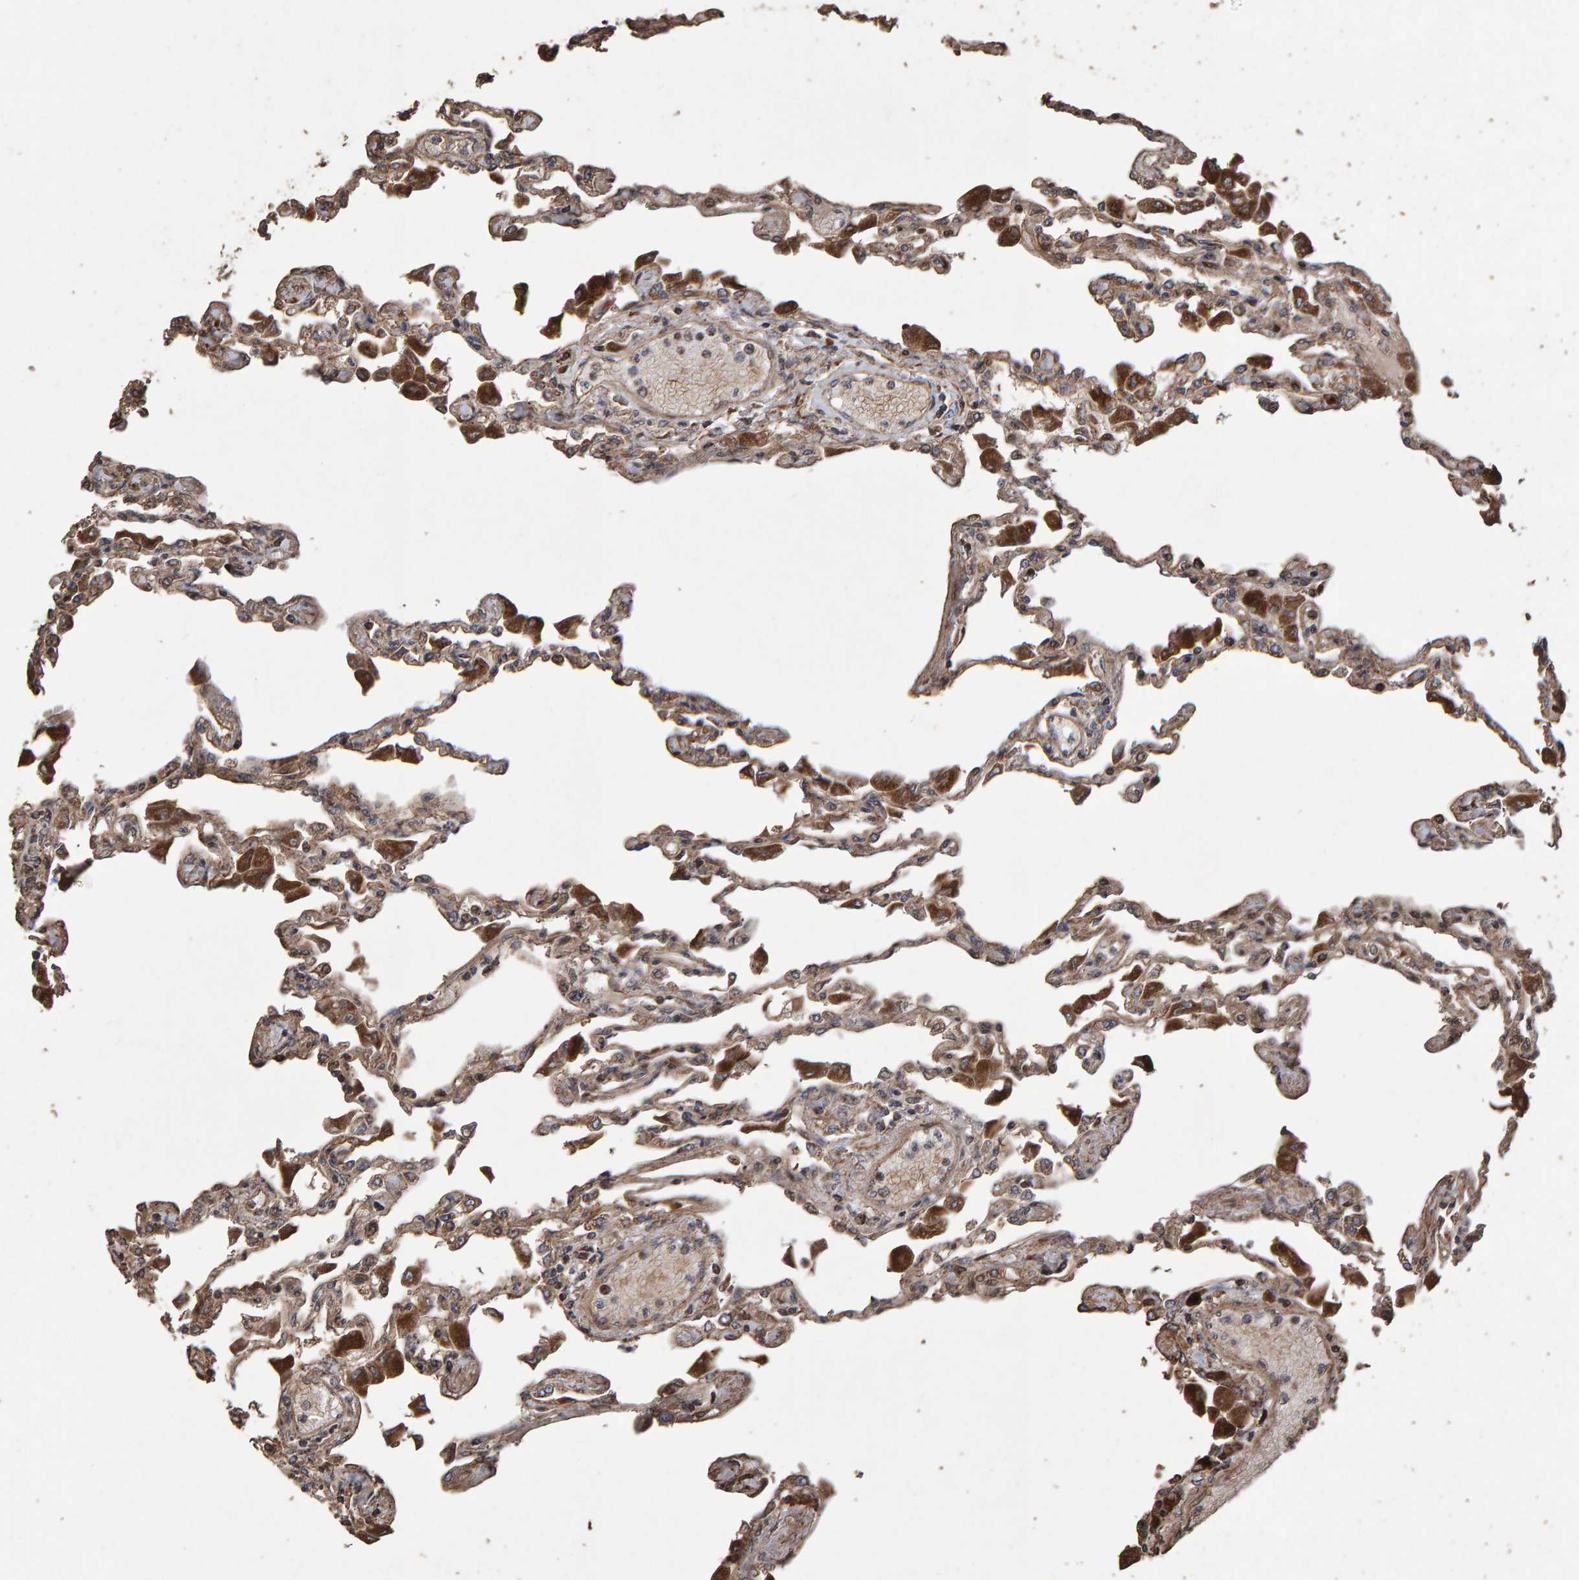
{"staining": {"intensity": "moderate", "quantity": ">75%", "location": "cytoplasmic/membranous"}, "tissue": "lung", "cell_type": "Alveolar cells", "image_type": "normal", "snomed": [{"axis": "morphology", "description": "Normal tissue, NOS"}, {"axis": "topography", "description": "Bronchus"}, {"axis": "topography", "description": "Lung"}], "caption": "Brown immunohistochemical staining in unremarkable lung reveals moderate cytoplasmic/membranous staining in approximately >75% of alveolar cells. Immunohistochemistry (ihc) stains the protein of interest in brown and the nuclei are stained blue.", "gene": "OSBP2", "patient": {"sex": "female", "age": 49}}